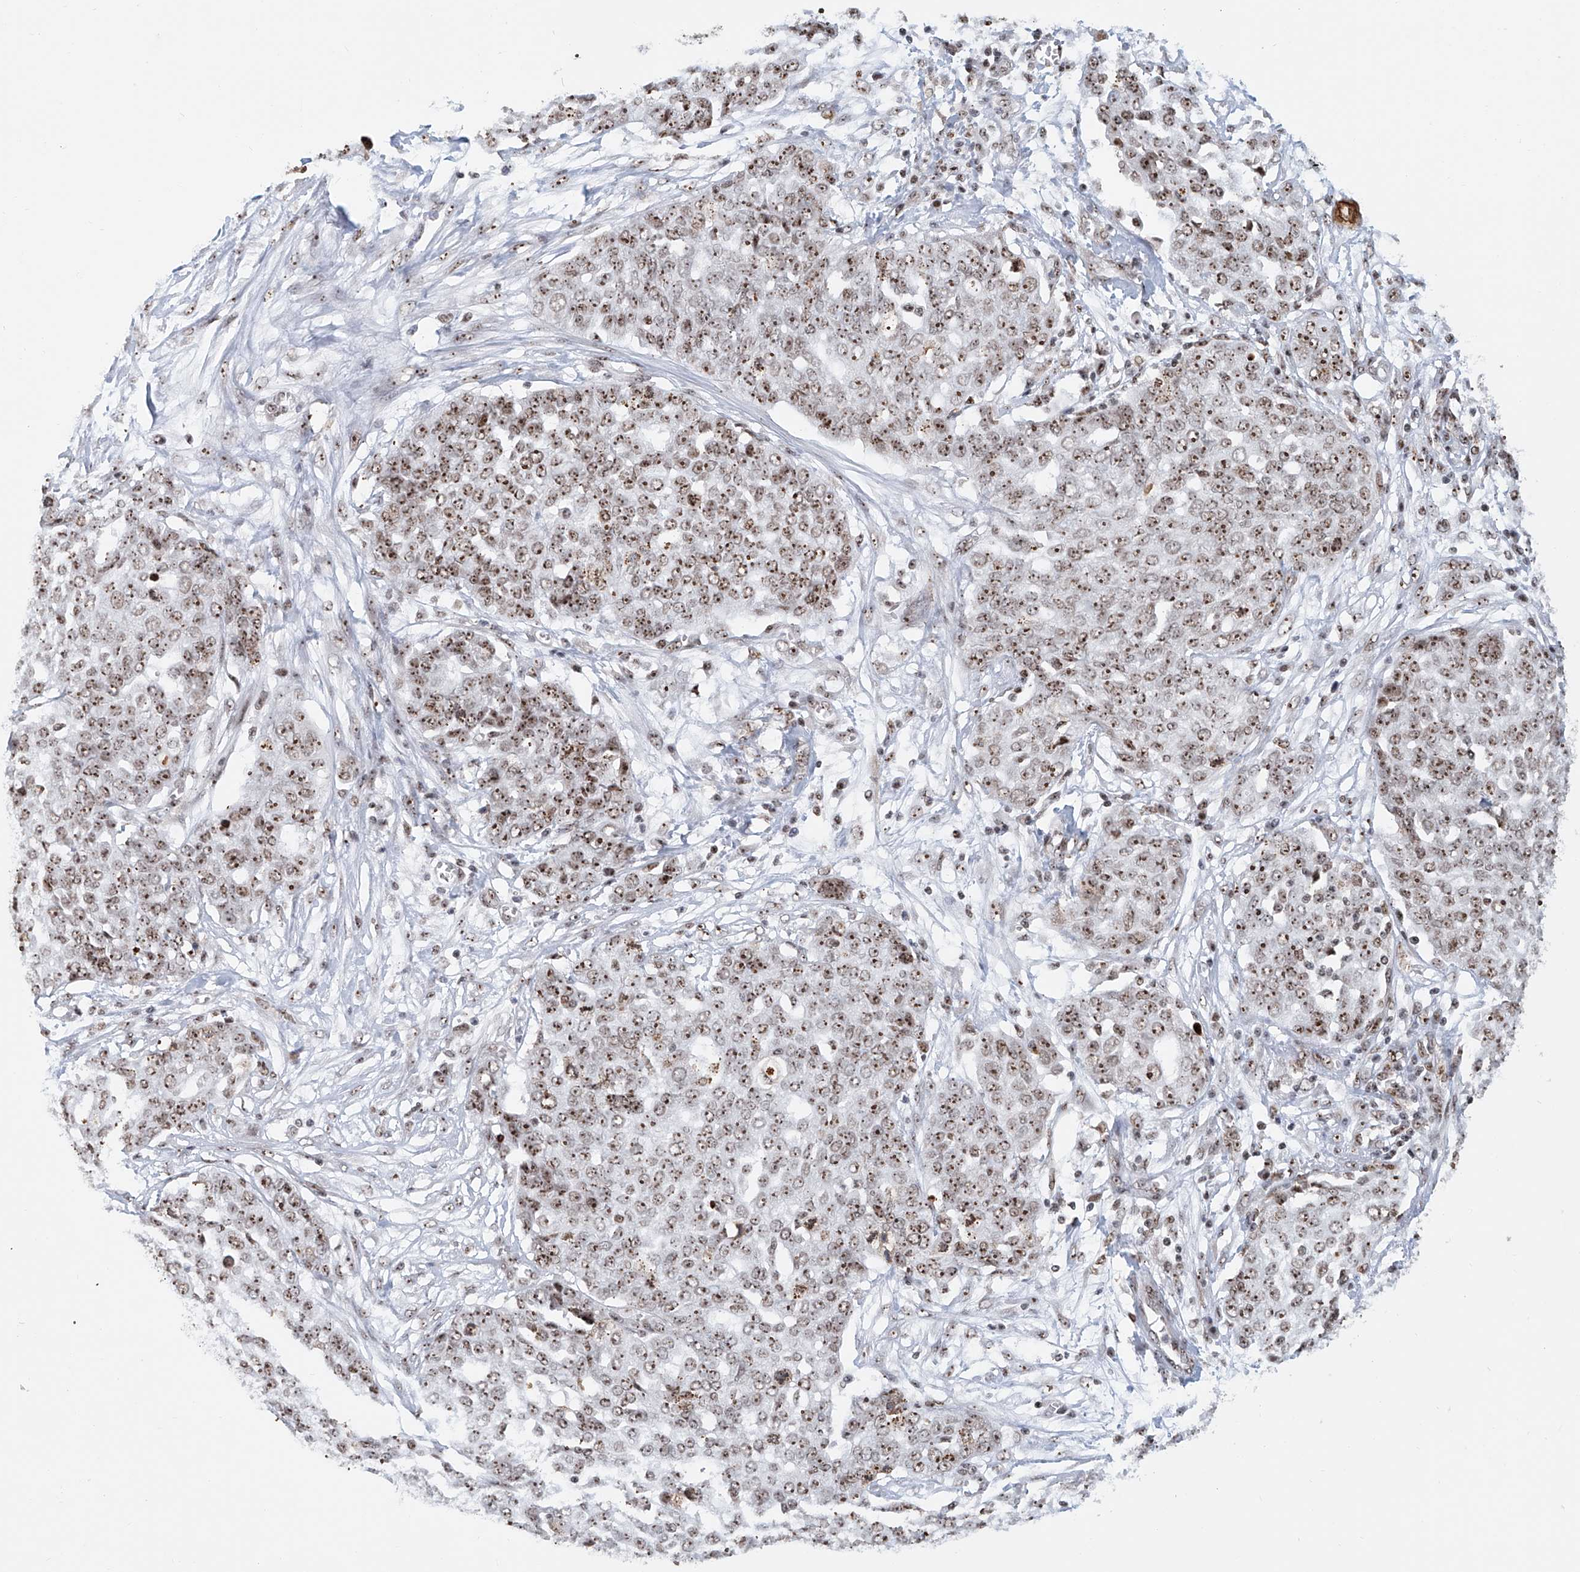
{"staining": {"intensity": "moderate", "quantity": ">75%", "location": "nuclear"}, "tissue": "ovarian cancer", "cell_type": "Tumor cells", "image_type": "cancer", "snomed": [{"axis": "morphology", "description": "Cystadenocarcinoma, serous, NOS"}, {"axis": "topography", "description": "Soft tissue"}, {"axis": "topography", "description": "Ovary"}], "caption": "Immunohistochemistry (IHC) histopathology image of neoplastic tissue: ovarian serous cystadenocarcinoma stained using IHC shows medium levels of moderate protein expression localized specifically in the nuclear of tumor cells, appearing as a nuclear brown color.", "gene": "PRUNE2", "patient": {"sex": "female", "age": 57}}